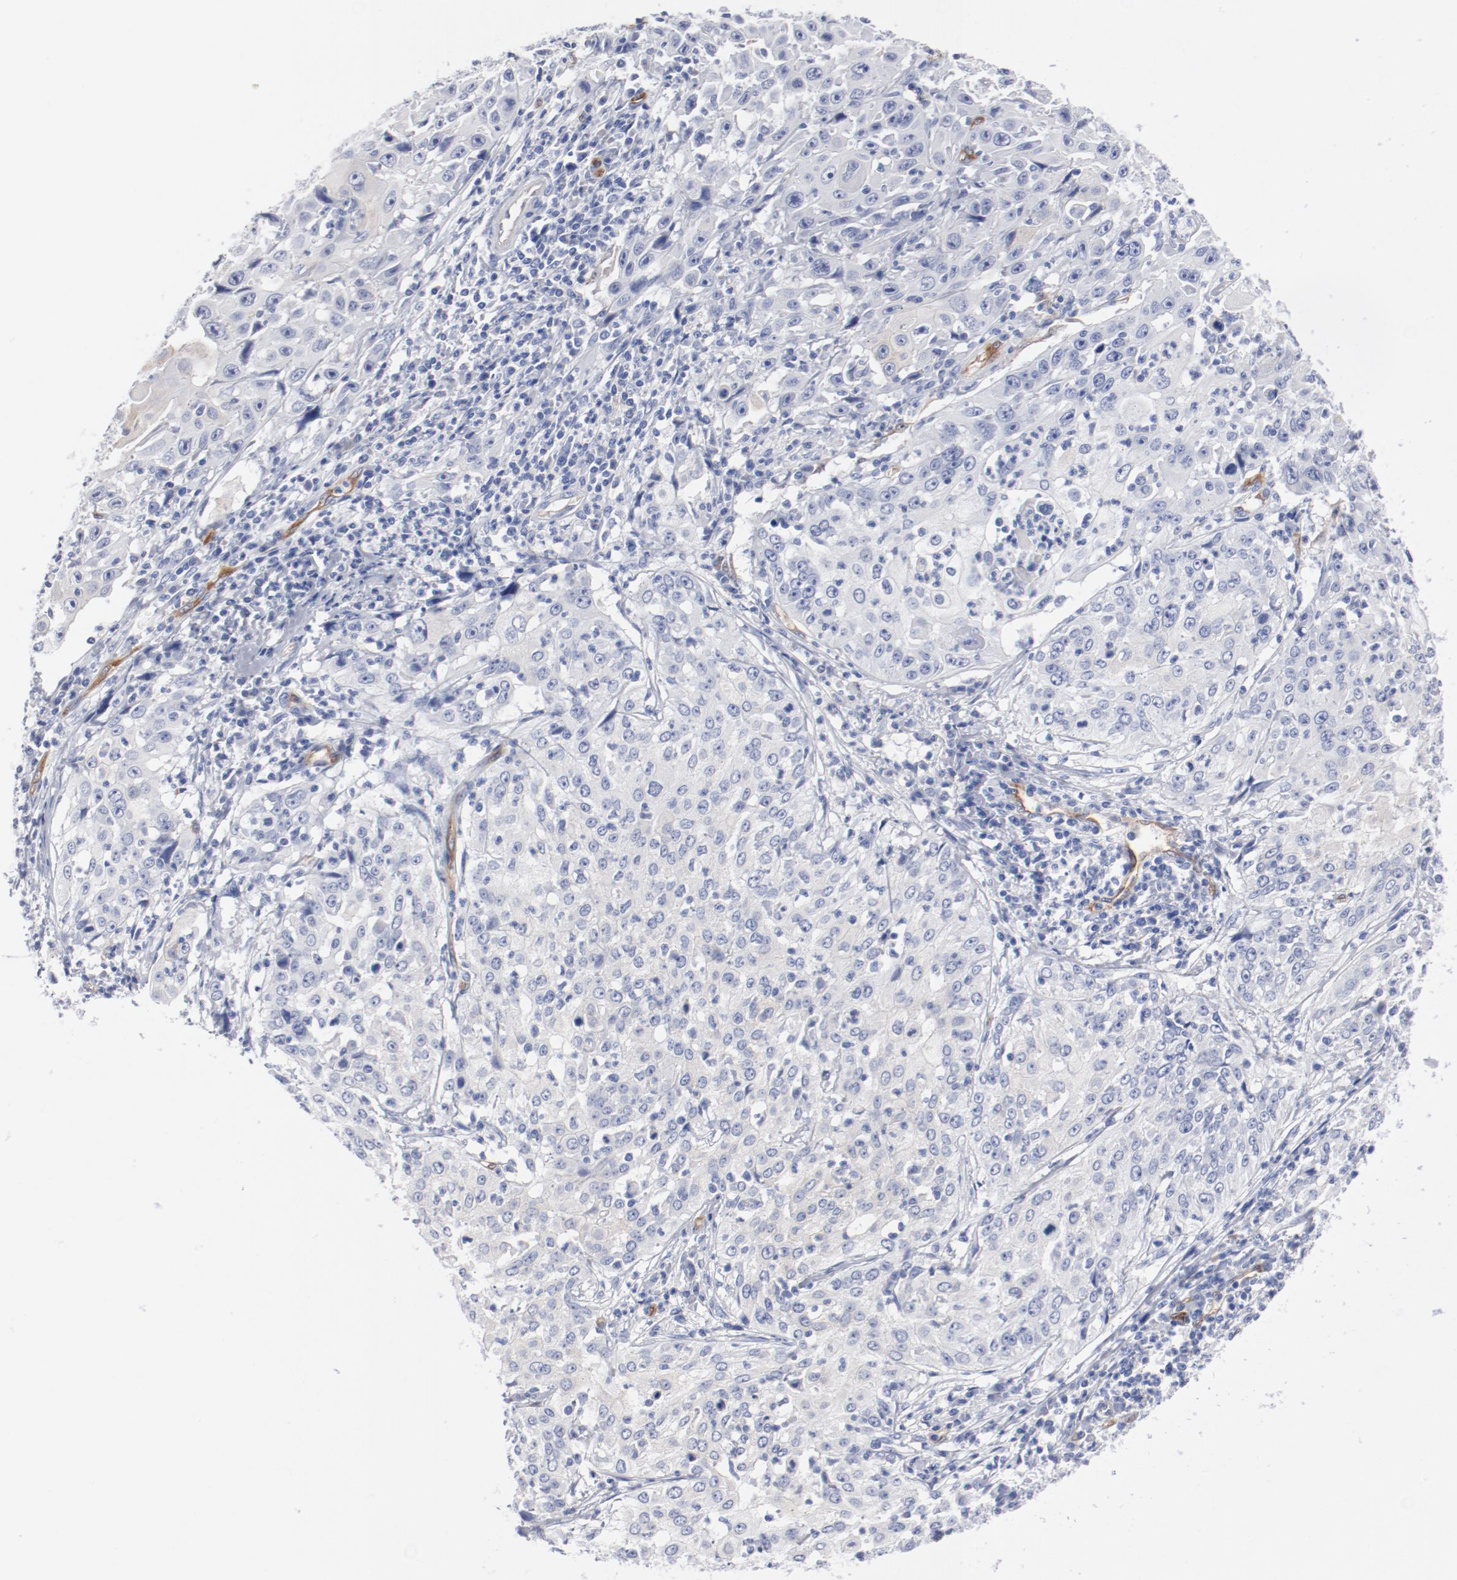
{"staining": {"intensity": "weak", "quantity": "<25%", "location": "cytoplasmic/membranous"}, "tissue": "cervical cancer", "cell_type": "Tumor cells", "image_type": "cancer", "snomed": [{"axis": "morphology", "description": "Squamous cell carcinoma, NOS"}, {"axis": "topography", "description": "Cervix"}], "caption": "This is an immunohistochemistry (IHC) photomicrograph of human cervical cancer (squamous cell carcinoma). There is no expression in tumor cells.", "gene": "SHANK3", "patient": {"sex": "female", "age": 39}}